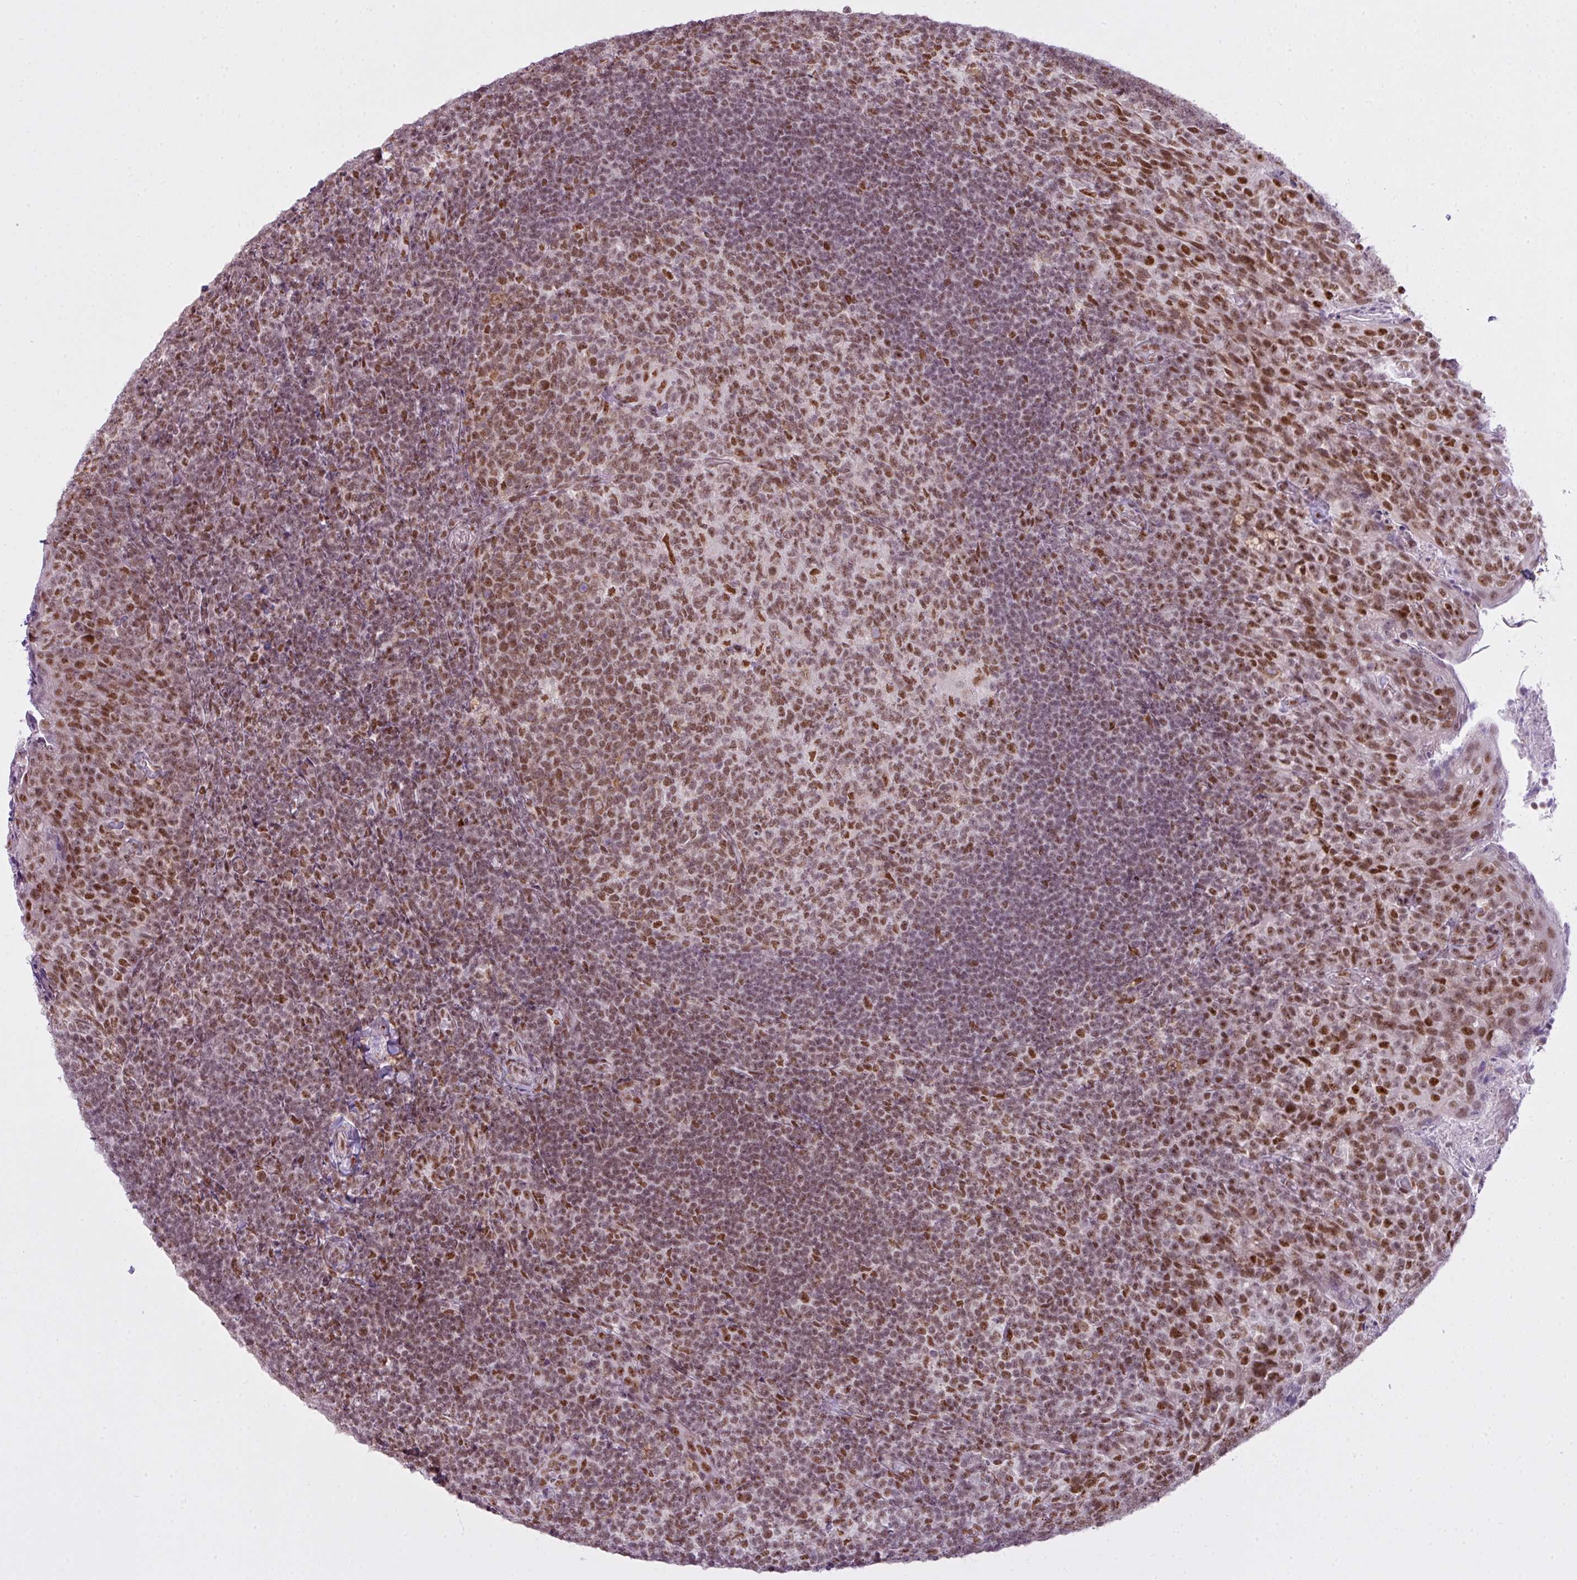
{"staining": {"intensity": "moderate", "quantity": ">75%", "location": "nuclear"}, "tissue": "tonsil", "cell_type": "Germinal center cells", "image_type": "normal", "snomed": [{"axis": "morphology", "description": "Normal tissue, NOS"}, {"axis": "topography", "description": "Tonsil"}], "caption": "Human tonsil stained with a brown dye demonstrates moderate nuclear positive expression in about >75% of germinal center cells.", "gene": "ARL6IP4", "patient": {"sex": "female", "age": 10}}